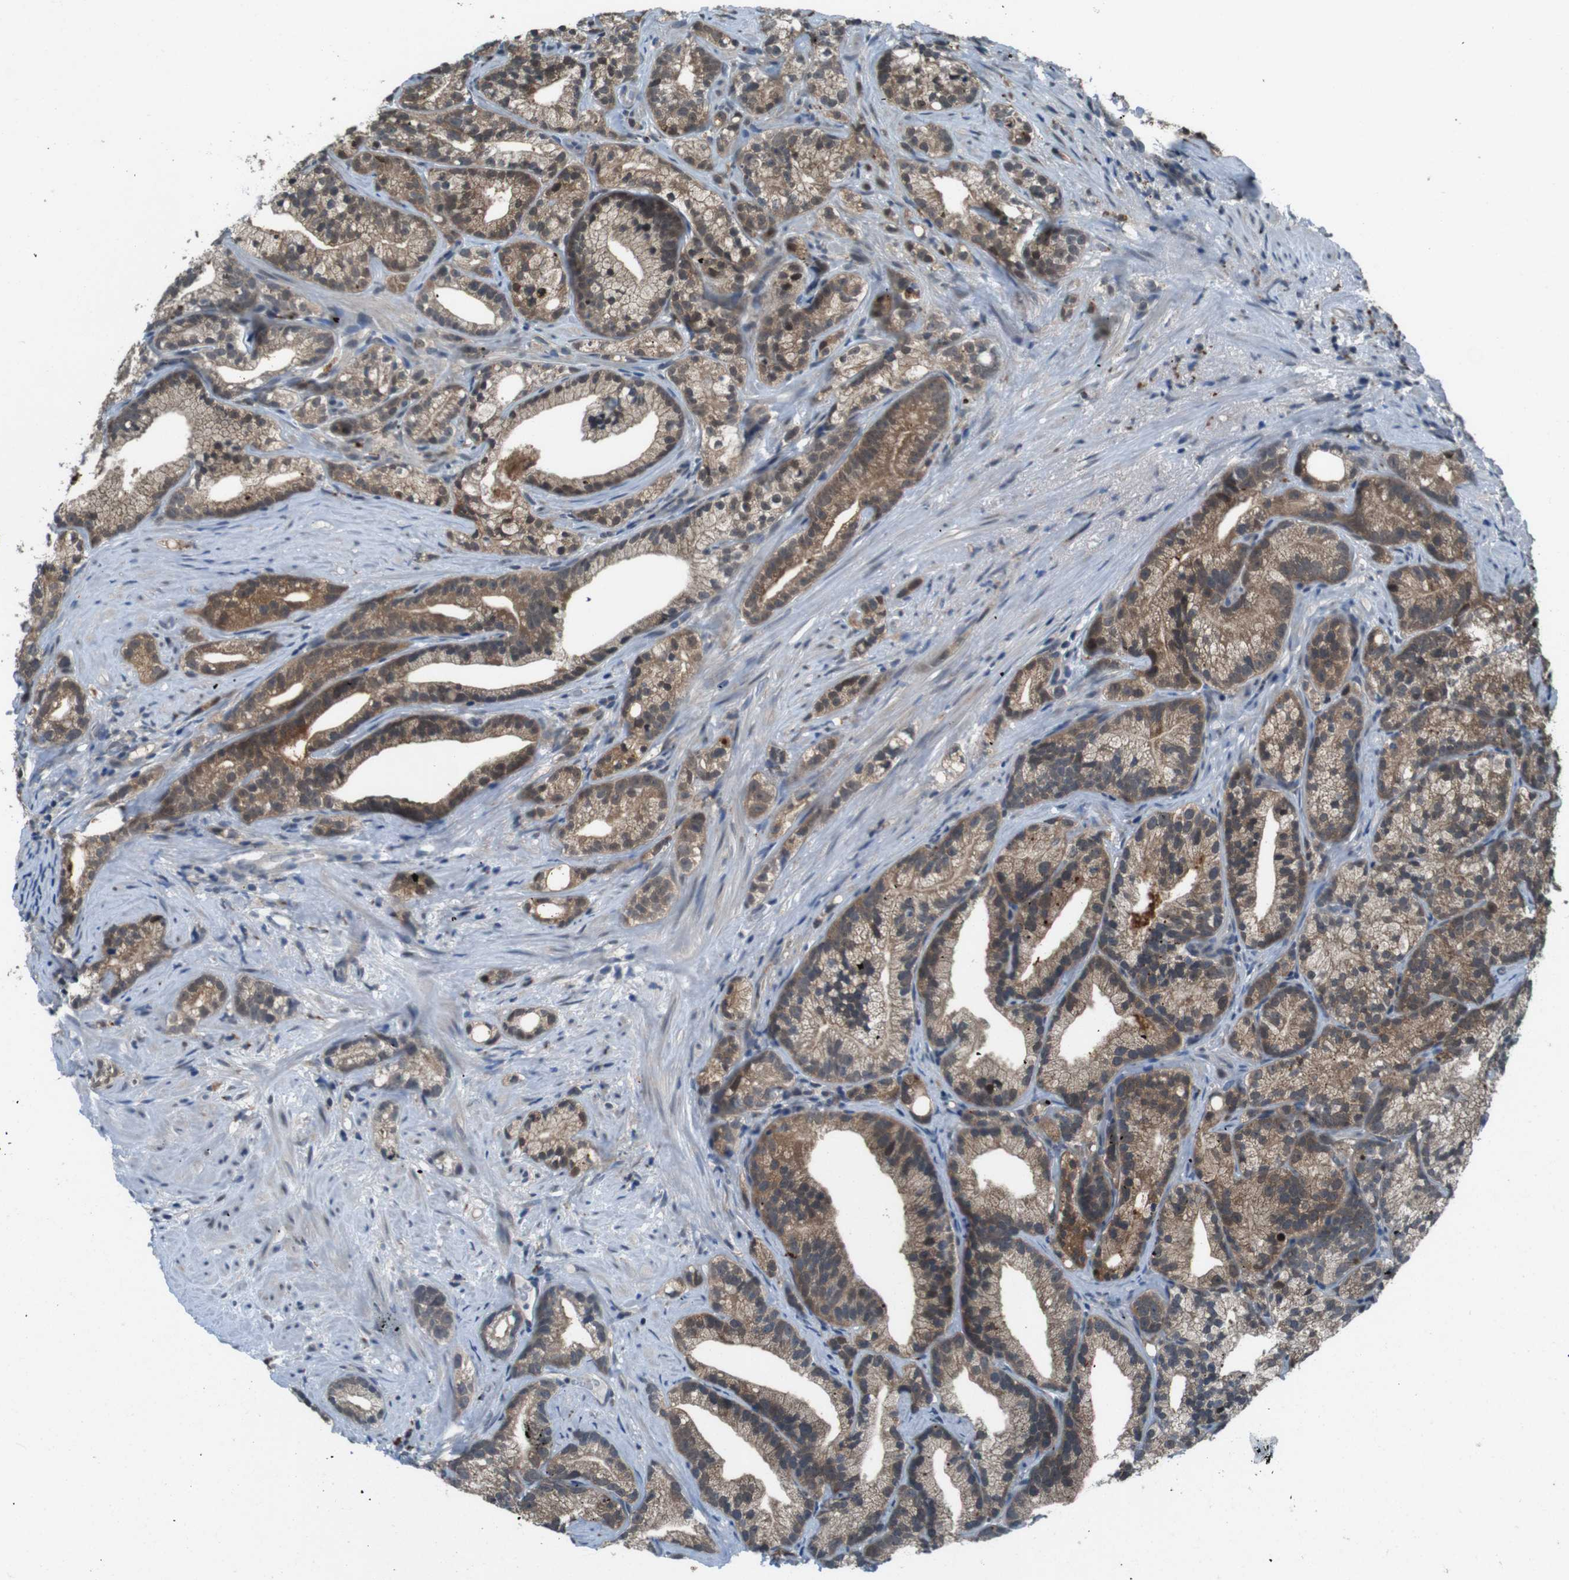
{"staining": {"intensity": "moderate", "quantity": ">75%", "location": "cytoplasmic/membranous"}, "tissue": "prostate cancer", "cell_type": "Tumor cells", "image_type": "cancer", "snomed": [{"axis": "morphology", "description": "Adenocarcinoma, Low grade"}, {"axis": "topography", "description": "Prostate"}], "caption": "IHC histopathology image of prostate cancer (adenocarcinoma (low-grade)) stained for a protein (brown), which exhibits medium levels of moderate cytoplasmic/membranous staining in approximately >75% of tumor cells.", "gene": "LRP5", "patient": {"sex": "male", "age": 89}}